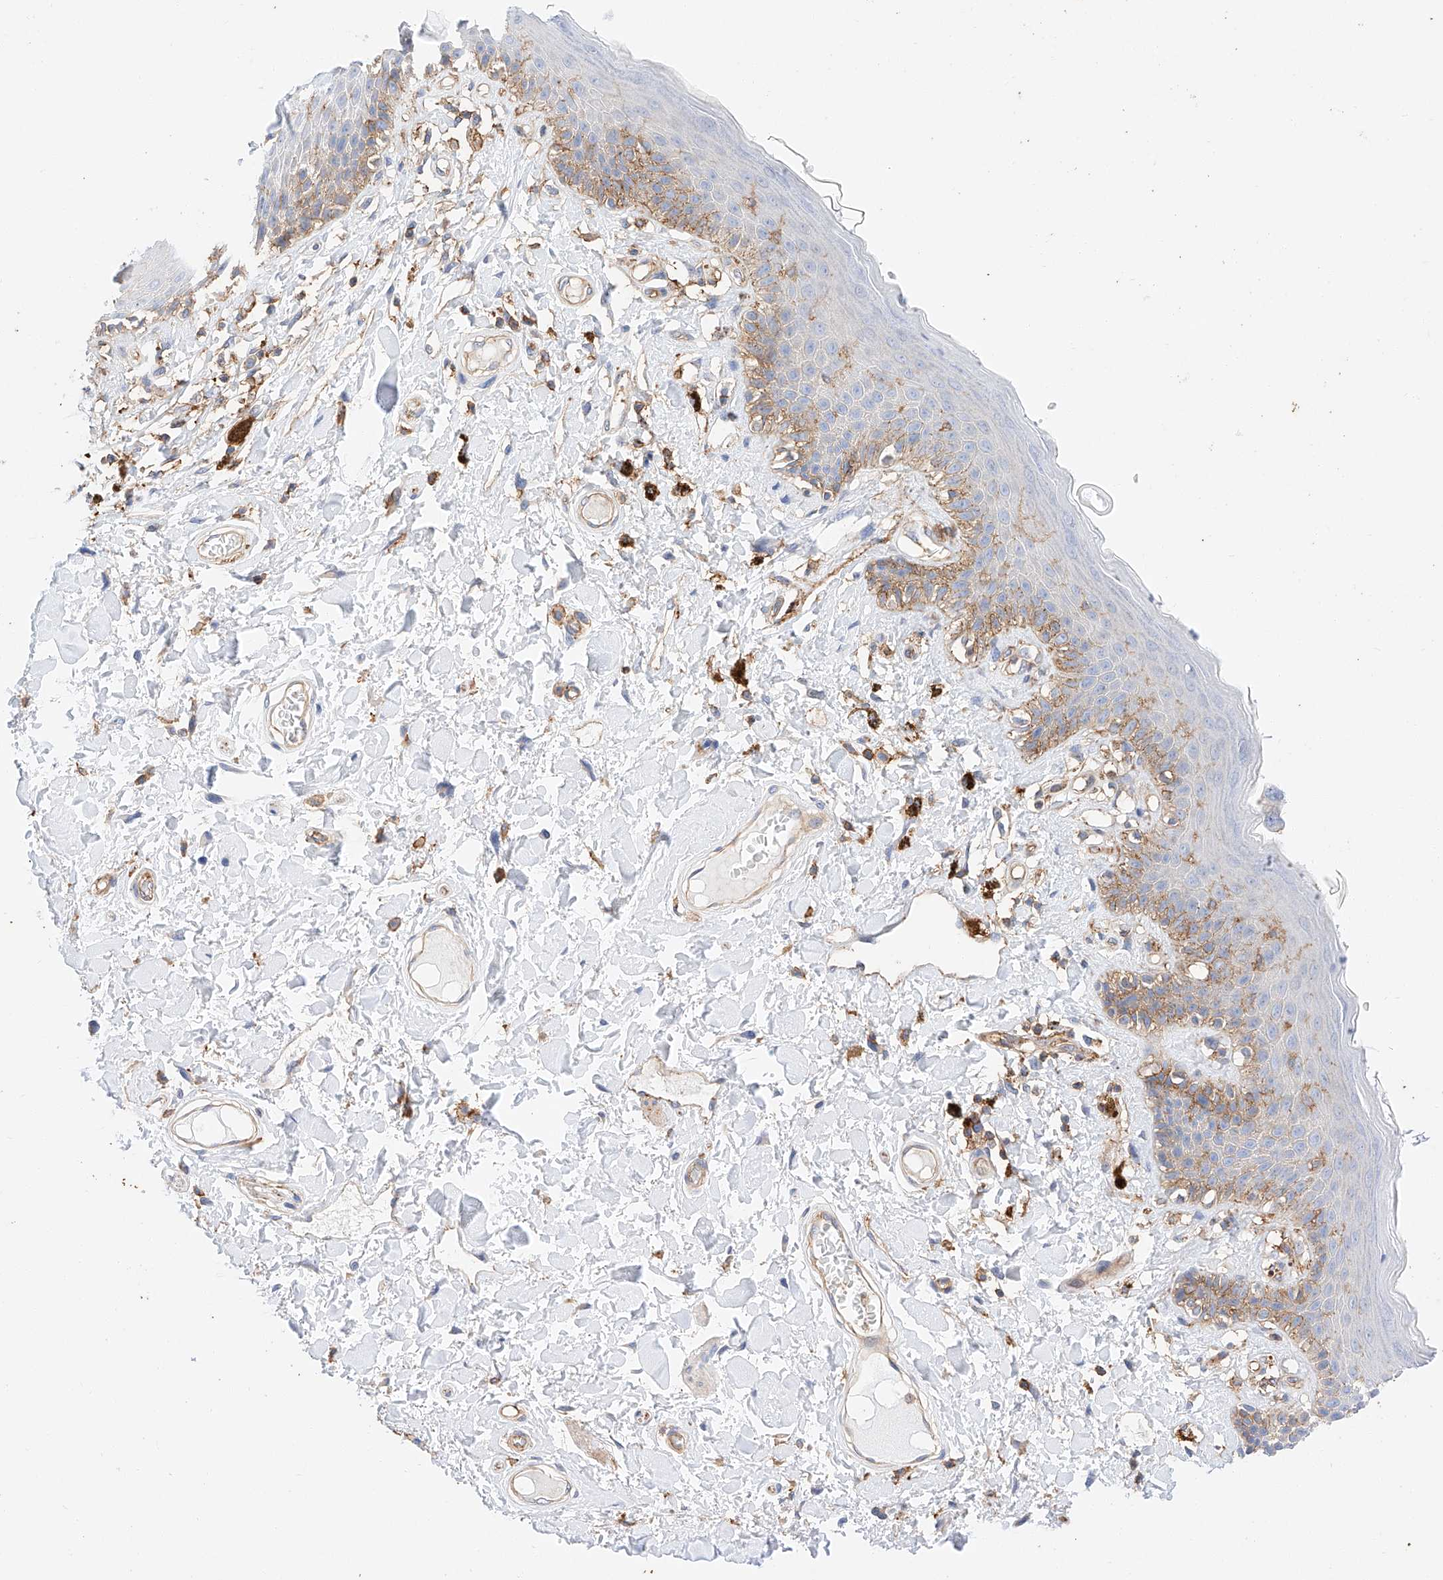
{"staining": {"intensity": "moderate", "quantity": "<25%", "location": "cytoplasmic/membranous"}, "tissue": "skin", "cell_type": "Epidermal cells", "image_type": "normal", "snomed": [{"axis": "morphology", "description": "Normal tissue, NOS"}, {"axis": "topography", "description": "Anal"}], "caption": "This micrograph reveals immunohistochemistry (IHC) staining of normal human skin, with low moderate cytoplasmic/membranous staining in approximately <25% of epidermal cells.", "gene": "ENSG00000259132", "patient": {"sex": "female", "age": 78}}